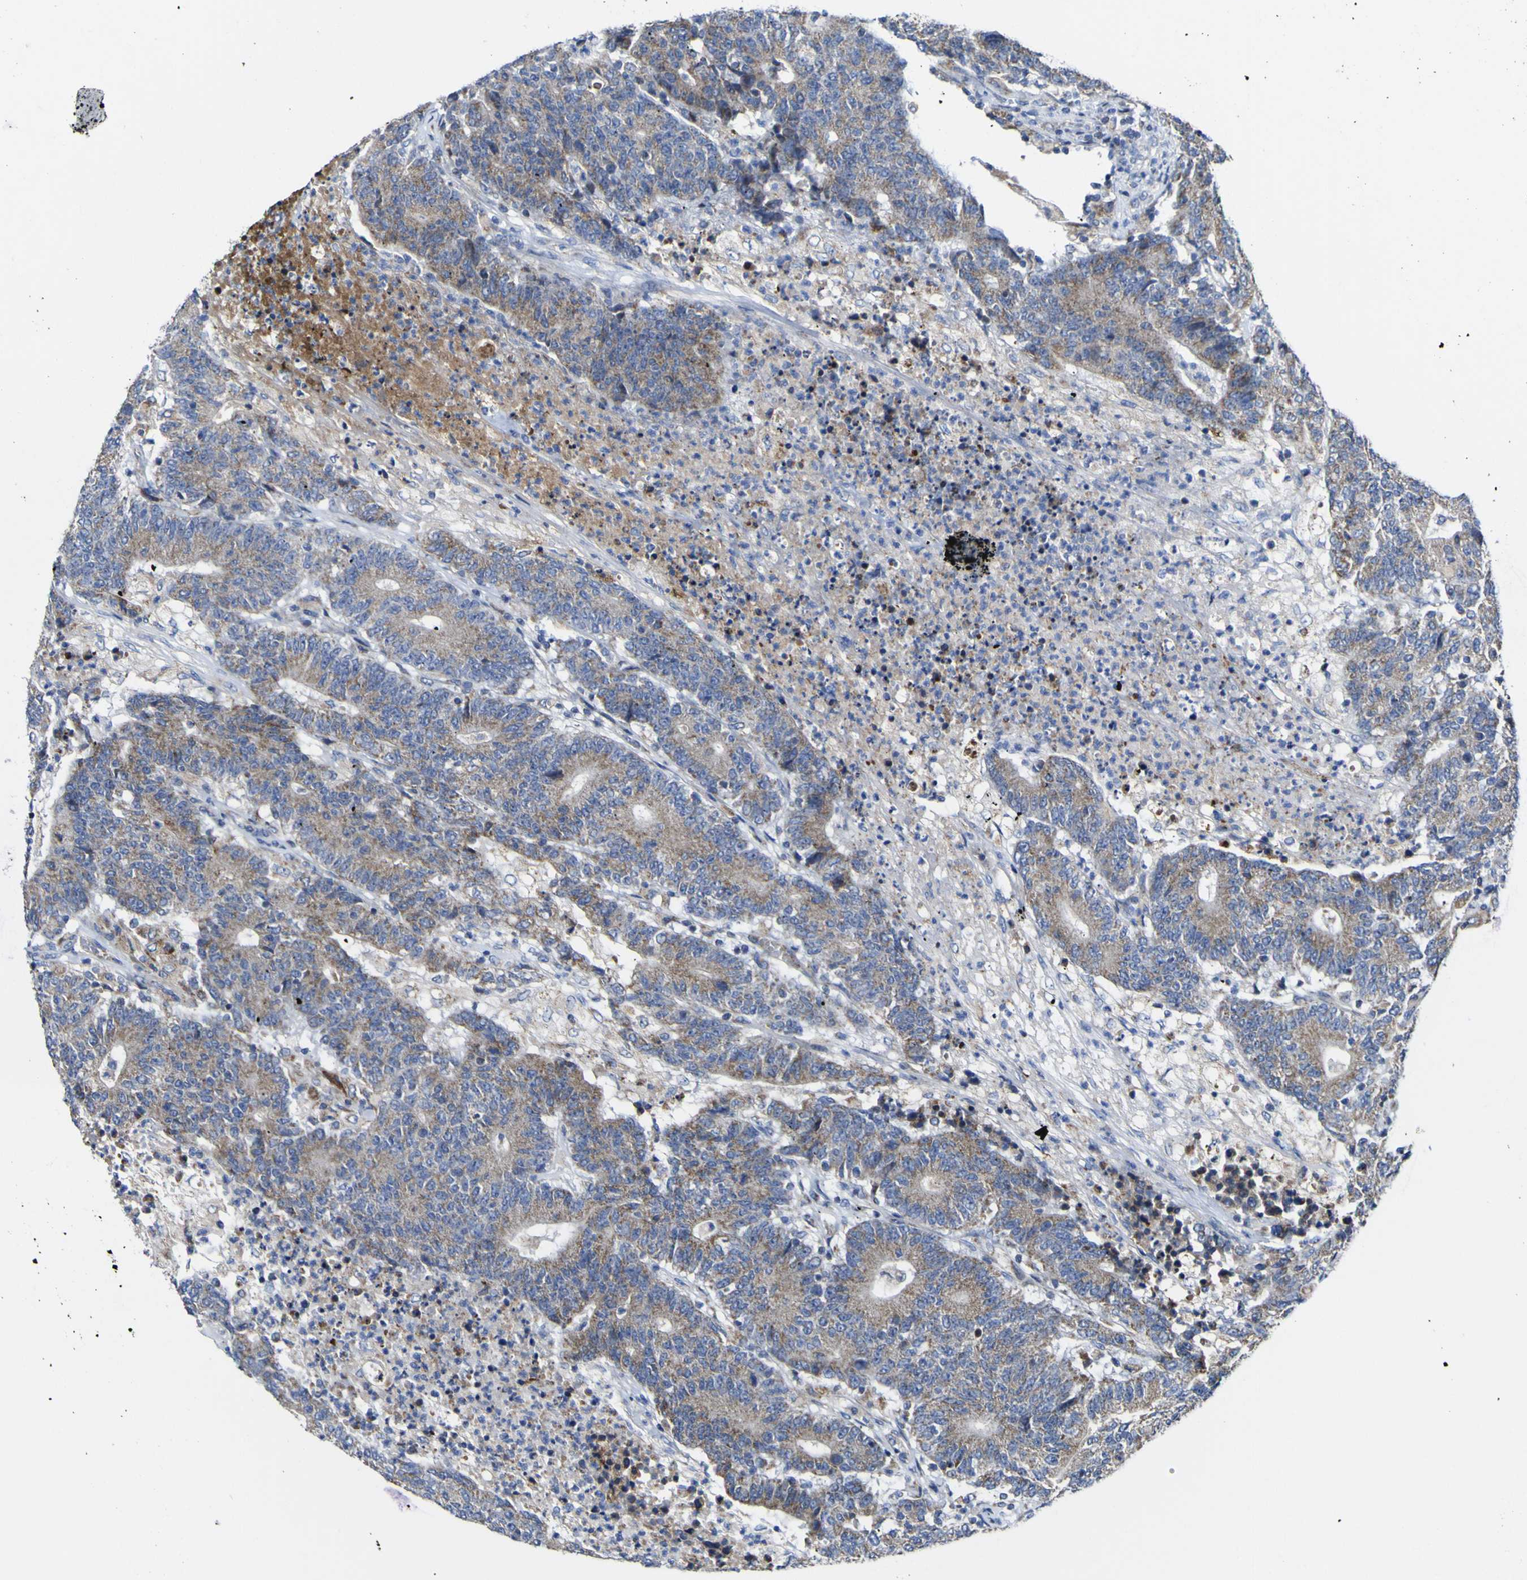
{"staining": {"intensity": "weak", "quantity": ">75%", "location": "cytoplasmic/membranous"}, "tissue": "colorectal cancer", "cell_type": "Tumor cells", "image_type": "cancer", "snomed": [{"axis": "morphology", "description": "Normal tissue, NOS"}, {"axis": "morphology", "description": "Adenocarcinoma, NOS"}, {"axis": "topography", "description": "Colon"}], "caption": "A histopathology image showing weak cytoplasmic/membranous positivity in about >75% of tumor cells in adenocarcinoma (colorectal), as visualized by brown immunohistochemical staining.", "gene": "CCDC90B", "patient": {"sex": "female", "age": 75}}